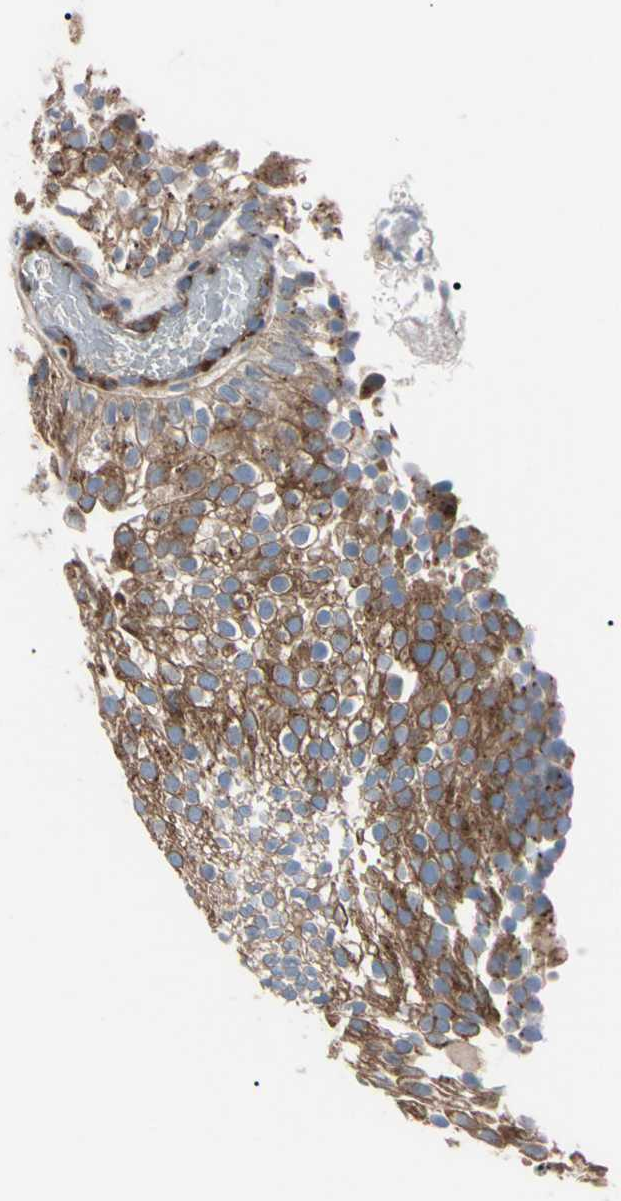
{"staining": {"intensity": "moderate", "quantity": ">75%", "location": "cytoplasmic/membranous"}, "tissue": "urothelial cancer", "cell_type": "Tumor cells", "image_type": "cancer", "snomed": [{"axis": "morphology", "description": "Urothelial carcinoma, Low grade"}, {"axis": "topography", "description": "Urinary bladder"}], "caption": "This histopathology image displays immunohistochemistry (IHC) staining of low-grade urothelial carcinoma, with medium moderate cytoplasmic/membranous positivity in approximately >75% of tumor cells.", "gene": "PRKACA", "patient": {"sex": "male", "age": 78}}